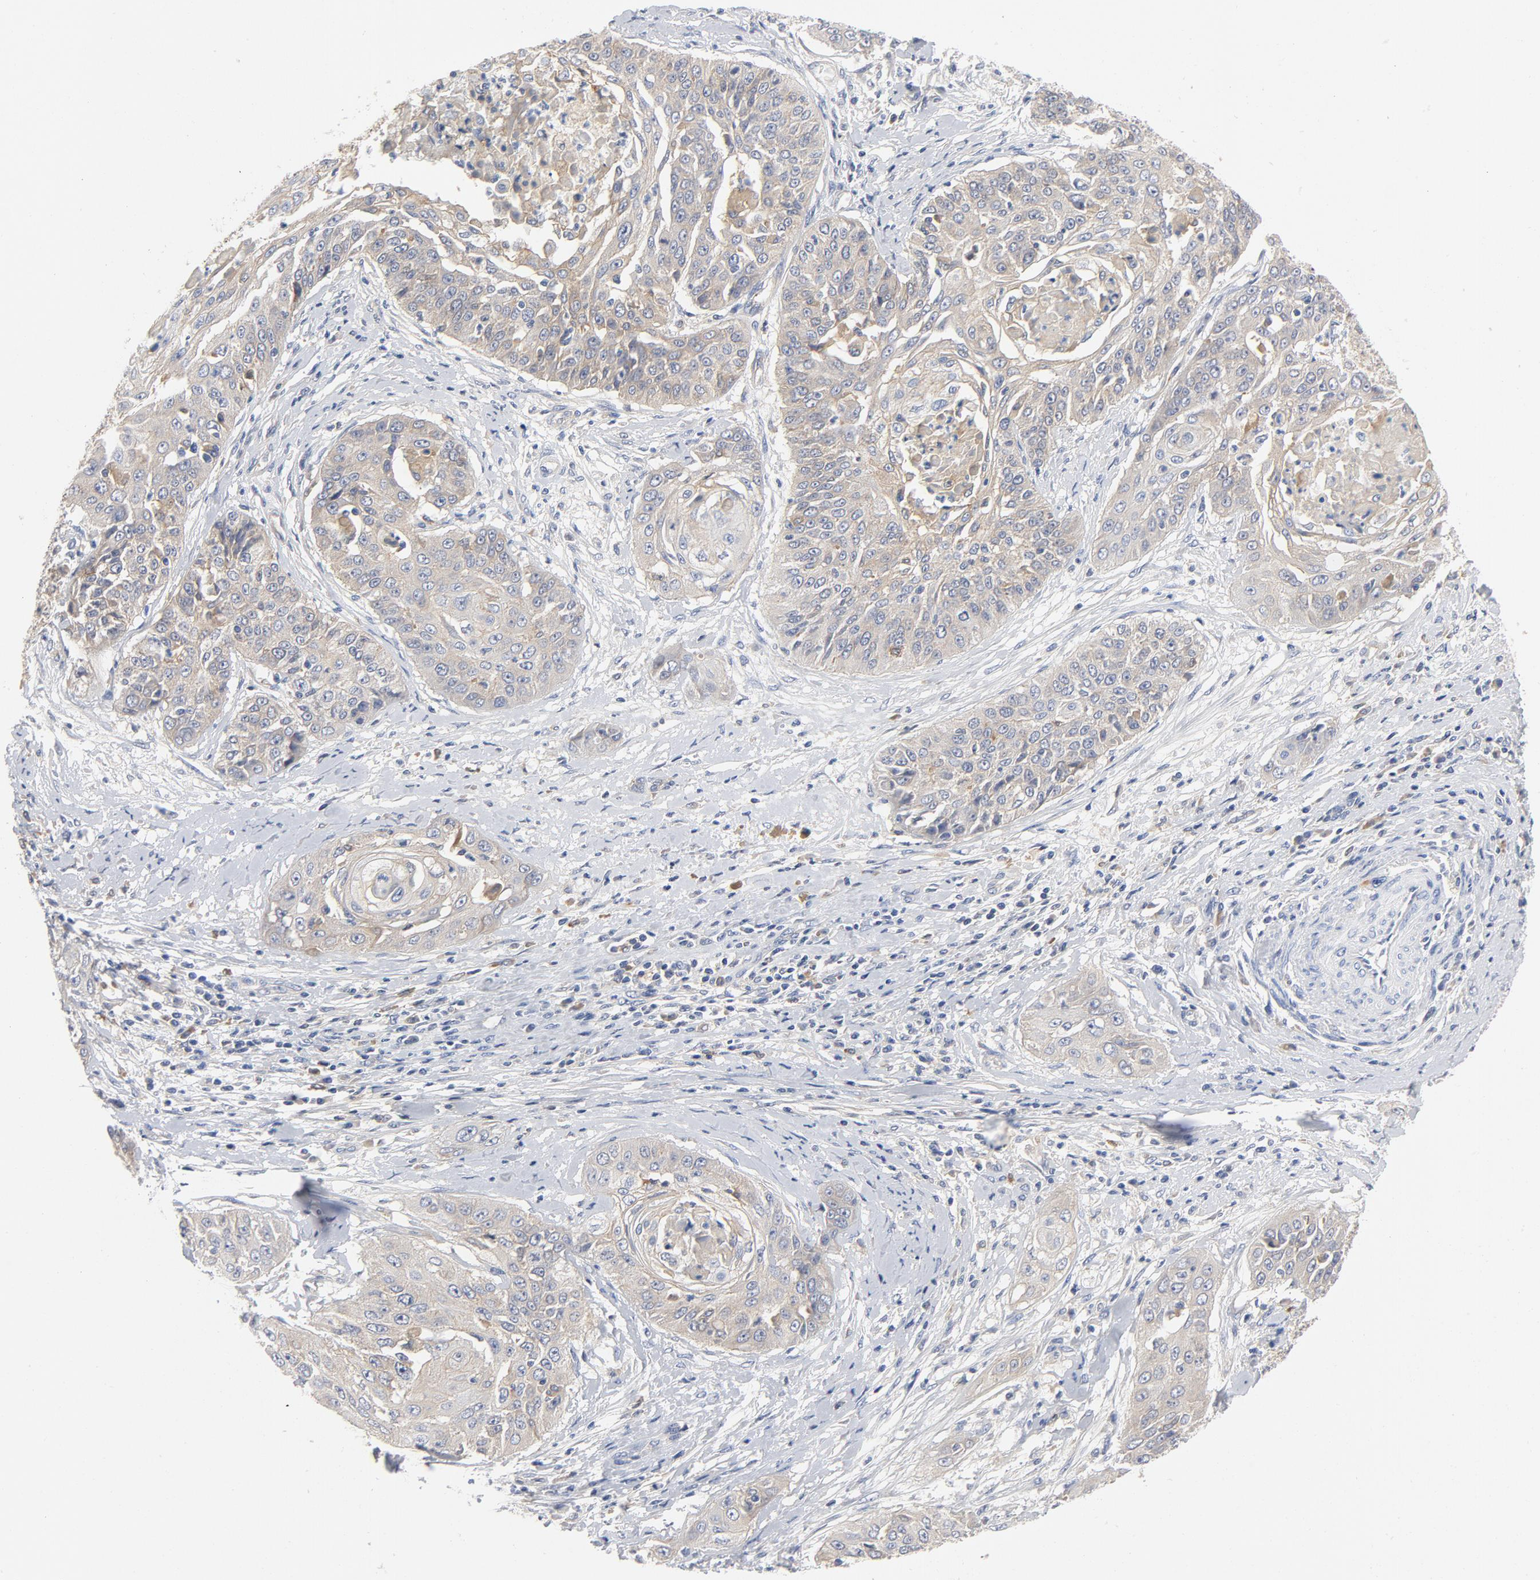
{"staining": {"intensity": "moderate", "quantity": ">75%", "location": "cytoplasmic/membranous"}, "tissue": "cervical cancer", "cell_type": "Tumor cells", "image_type": "cancer", "snomed": [{"axis": "morphology", "description": "Squamous cell carcinoma, NOS"}, {"axis": "topography", "description": "Cervix"}], "caption": "Cervical cancer was stained to show a protein in brown. There is medium levels of moderate cytoplasmic/membranous positivity in about >75% of tumor cells.", "gene": "SRC", "patient": {"sex": "female", "age": 64}}